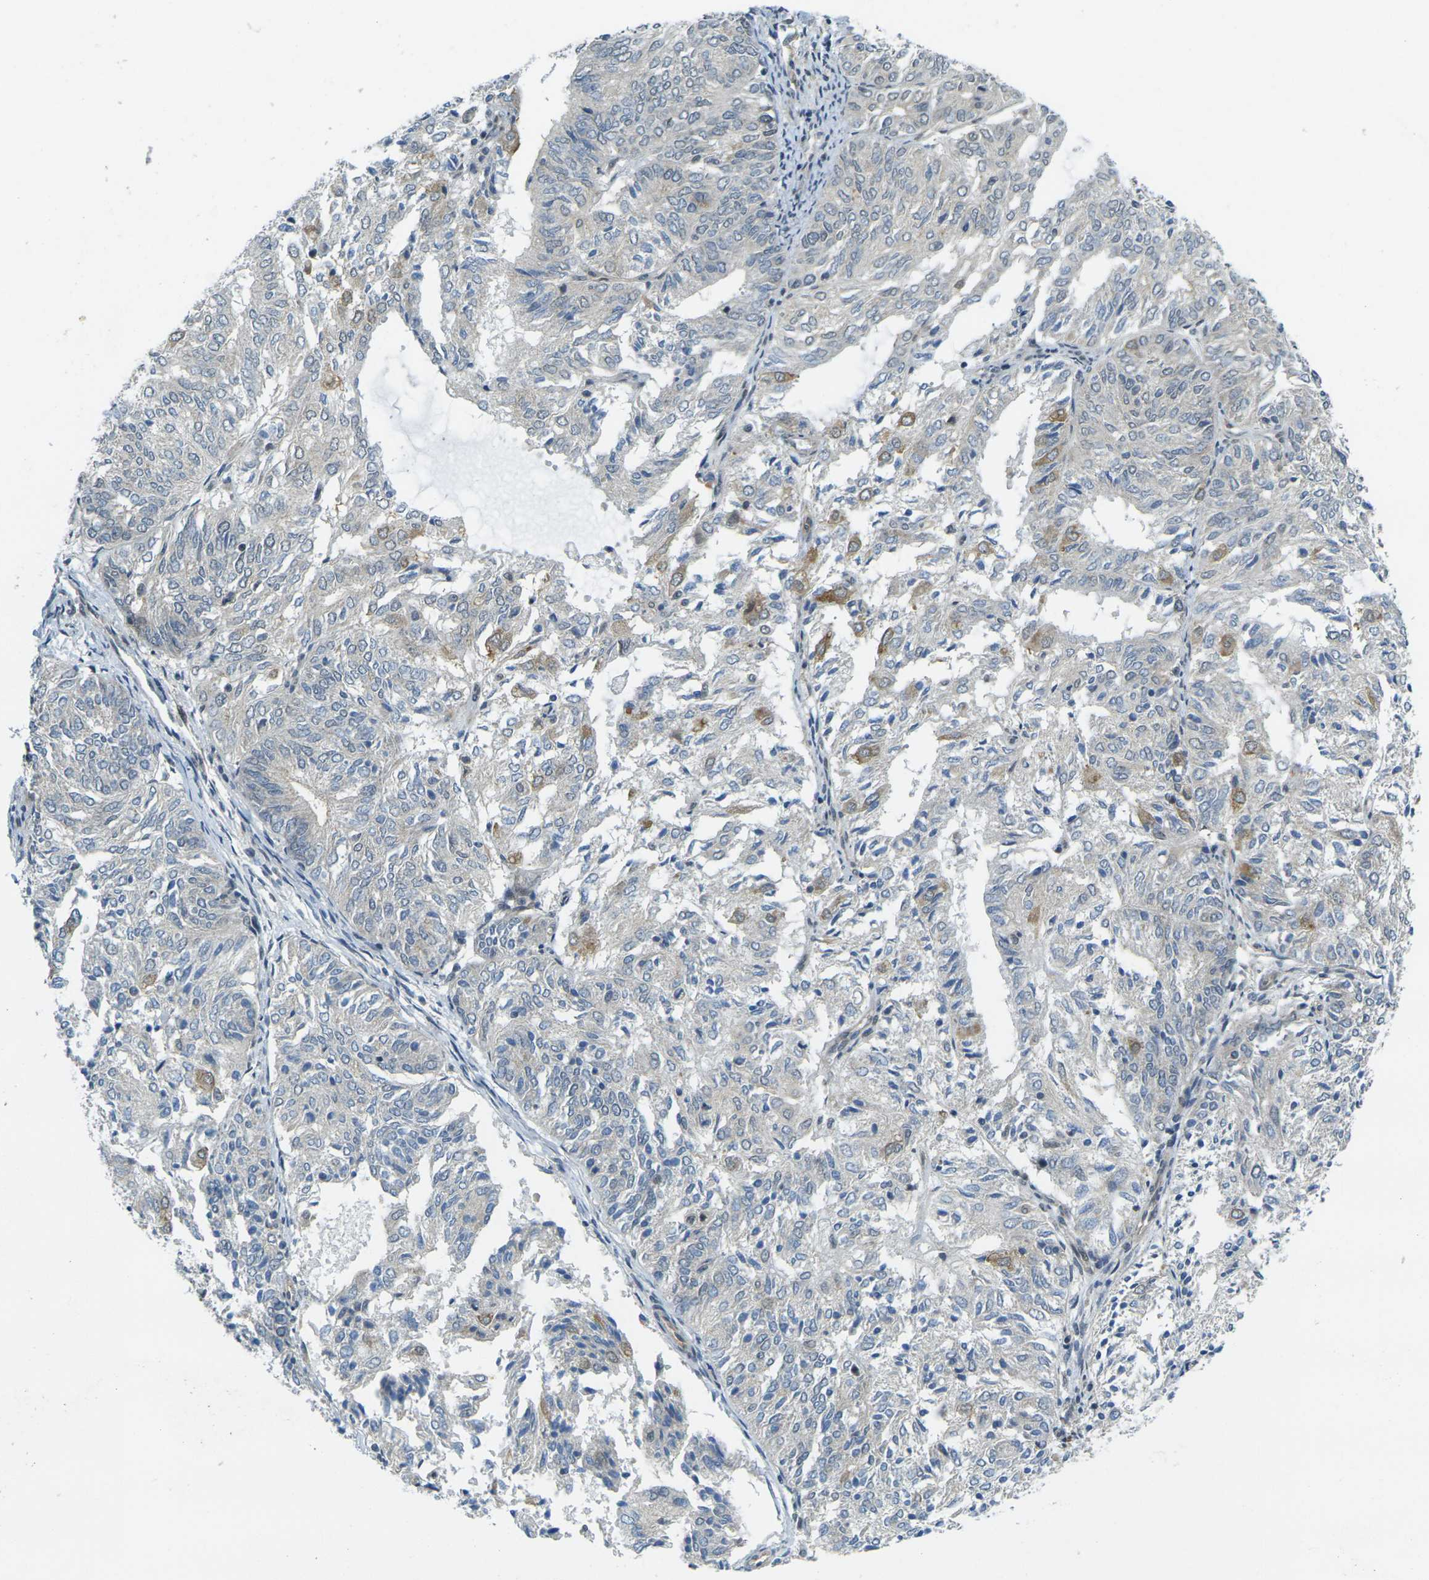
{"staining": {"intensity": "weak", "quantity": "<25%", "location": "cytoplasmic/membranous"}, "tissue": "endometrial cancer", "cell_type": "Tumor cells", "image_type": "cancer", "snomed": [{"axis": "morphology", "description": "Adenocarcinoma, NOS"}, {"axis": "topography", "description": "Uterus"}], "caption": "Immunohistochemical staining of human endometrial cancer exhibits no significant staining in tumor cells. Brightfield microscopy of immunohistochemistry (IHC) stained with DAB (brown) and hematoxylin (blue), captured at high magnification.", "gene": "KCTD10", "patient": {"sex": "female", "age": 60}}